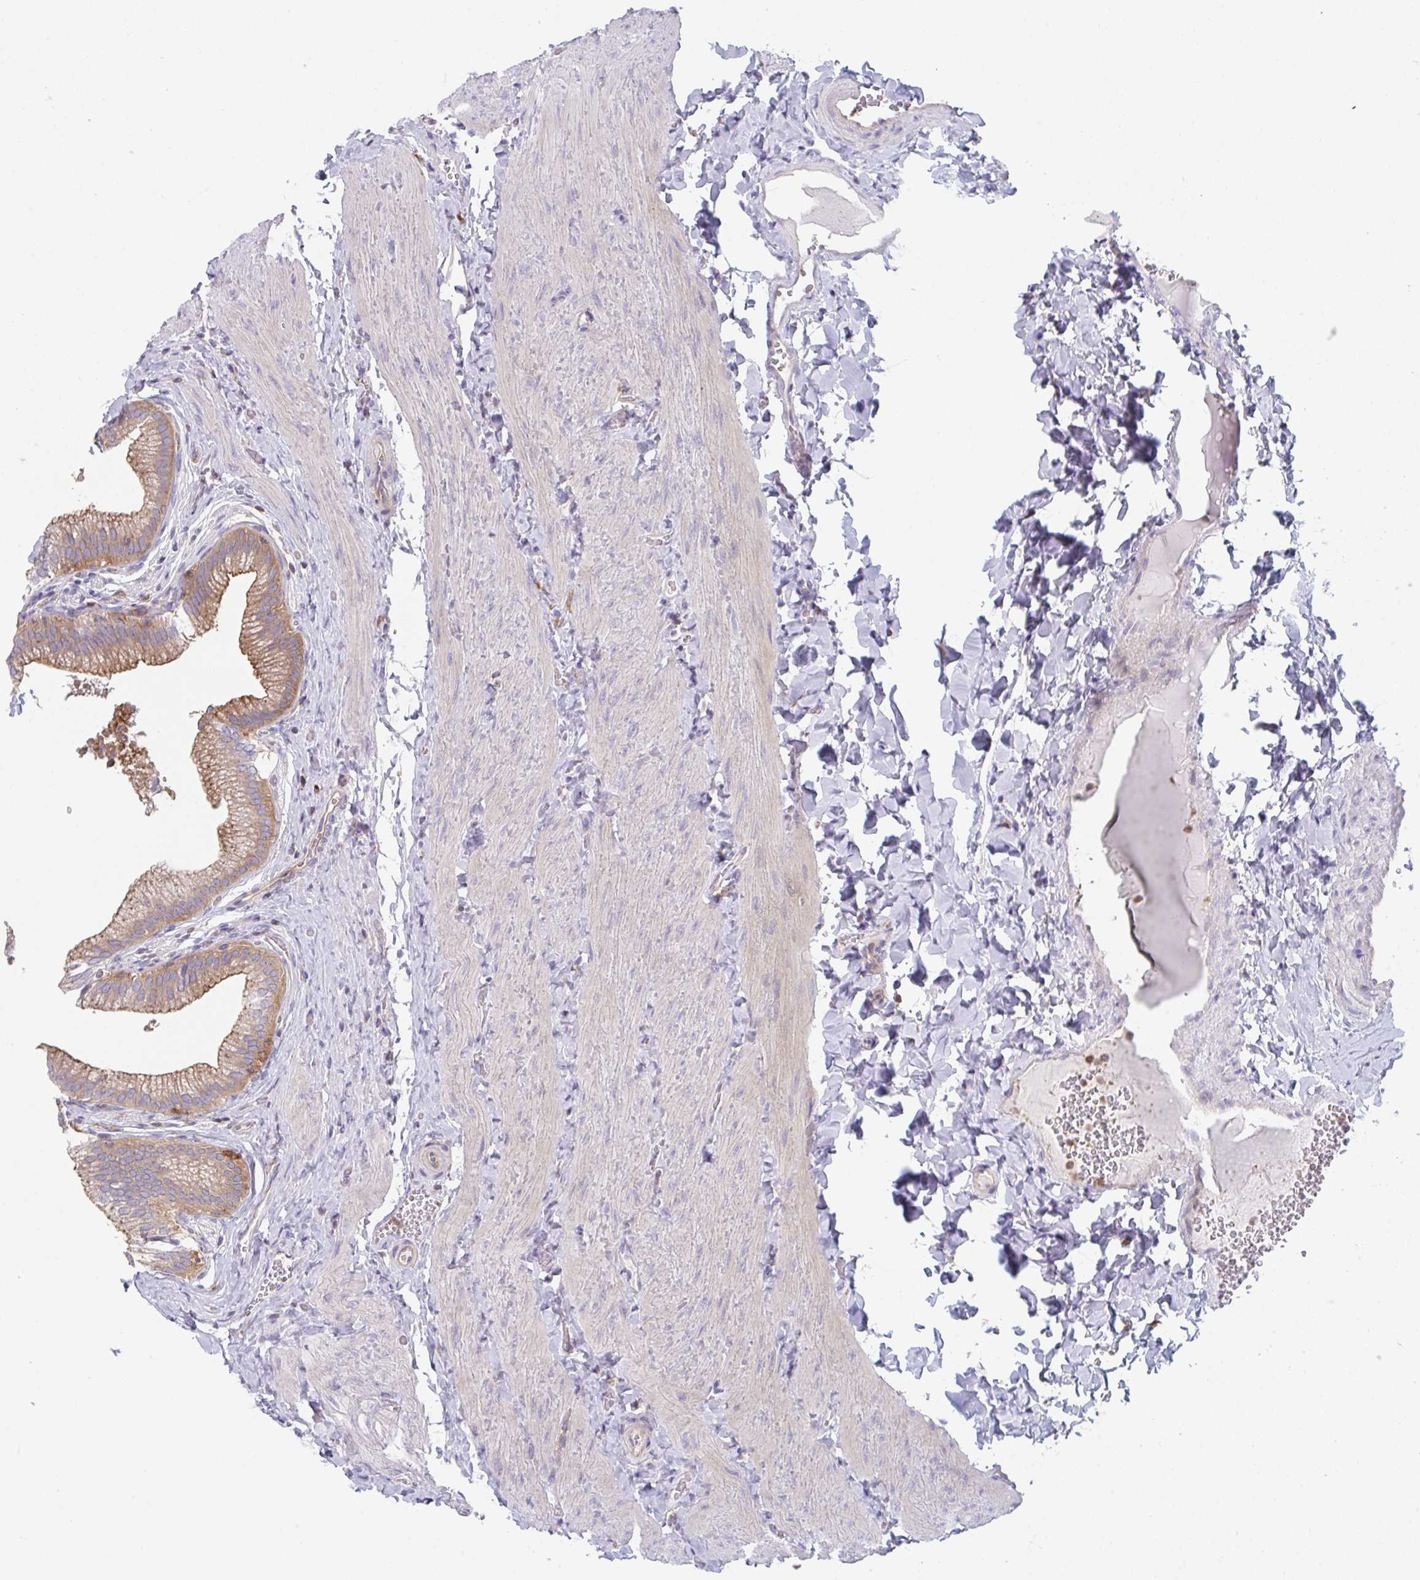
{"staining": {"intensity": "moderate", "quantity": ">75%", "location": "cytoplasmic/membranous"}, "tissue": "gallbladder", "cell_type": "Glandular cells", "image_type": "normal", "snomed": [{"axis": "morphology", "description": "Normal tissue, NOS"}, {"axis": "topography", "description": "Gallbladder"}, {"axis": "topography", "description": "Peripheral nerve tissue"}], "caption": "High-magnification brightfield microscopy of benign gallbladder stained with DAB (brown) and counterstained with hematoxylin (blue). glandular cells exhibit moderate cytoplasmic/membranous staining is present in approximately>75% of cells. (brown staining indicates protein expression, while blue staining denotes nuclei).", "gene": "DISP2", "patient": {"sex": "male", "age": 17}}